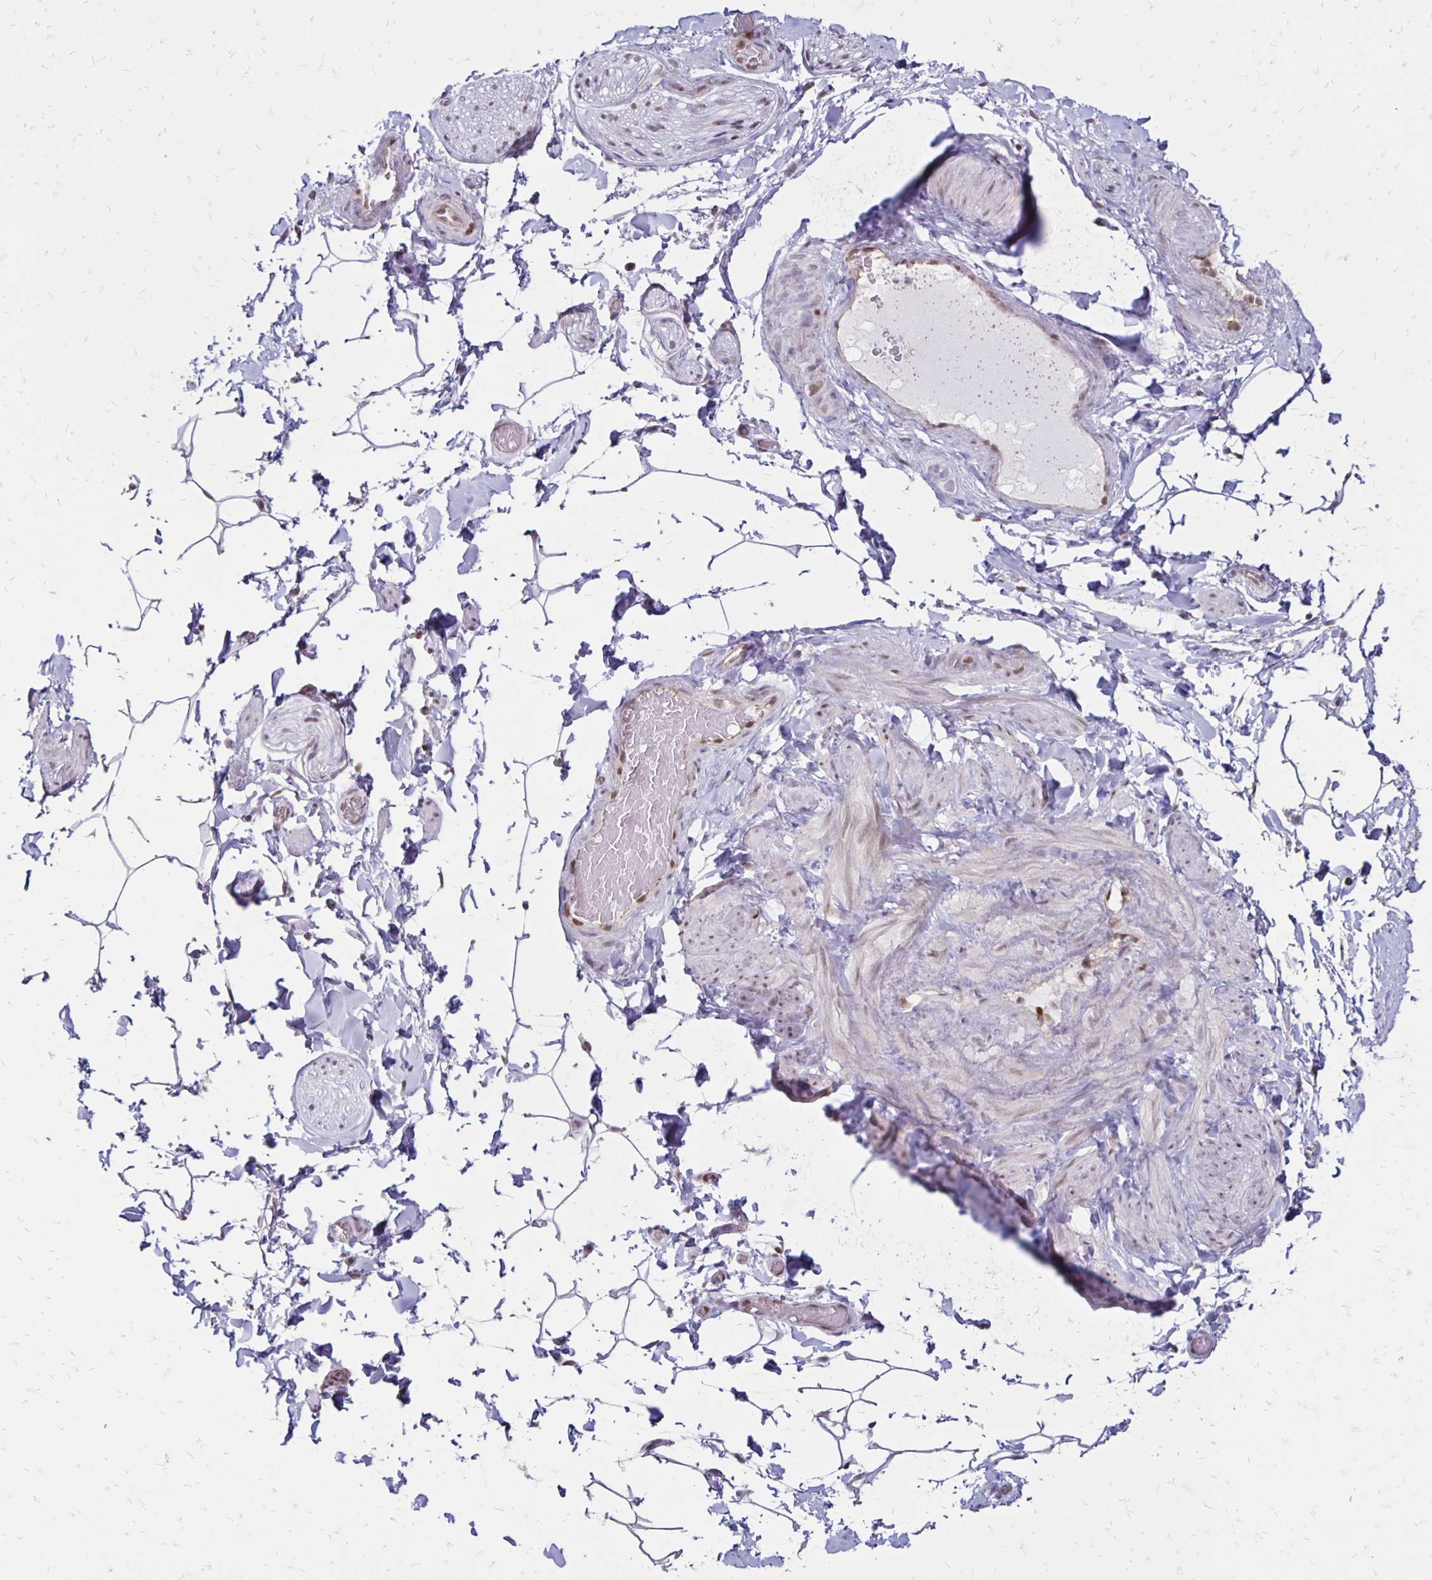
{"staining": {"intensity": "negative", "quantity": "none", "location": "none"}, "tissue": "adipose tissue", "cell_type": "Adipocytes", "image_type": "normal", "snomed": [{"axis": "morphology", "description": "Normal tissue, NOS"}, {"axis": "topography", "description": "Epididymis"}, {"axis": "topography", "description": "Peripheral nerve tissue"}], "caption": "DAB (3,3'-diaminobenzidine) immunohistochemical staining of unremarkable adipose tissue reveals no significant positivity in adipocytes.", "gene": "DDB2", "patient": {"sex": "male", "age": 32}}